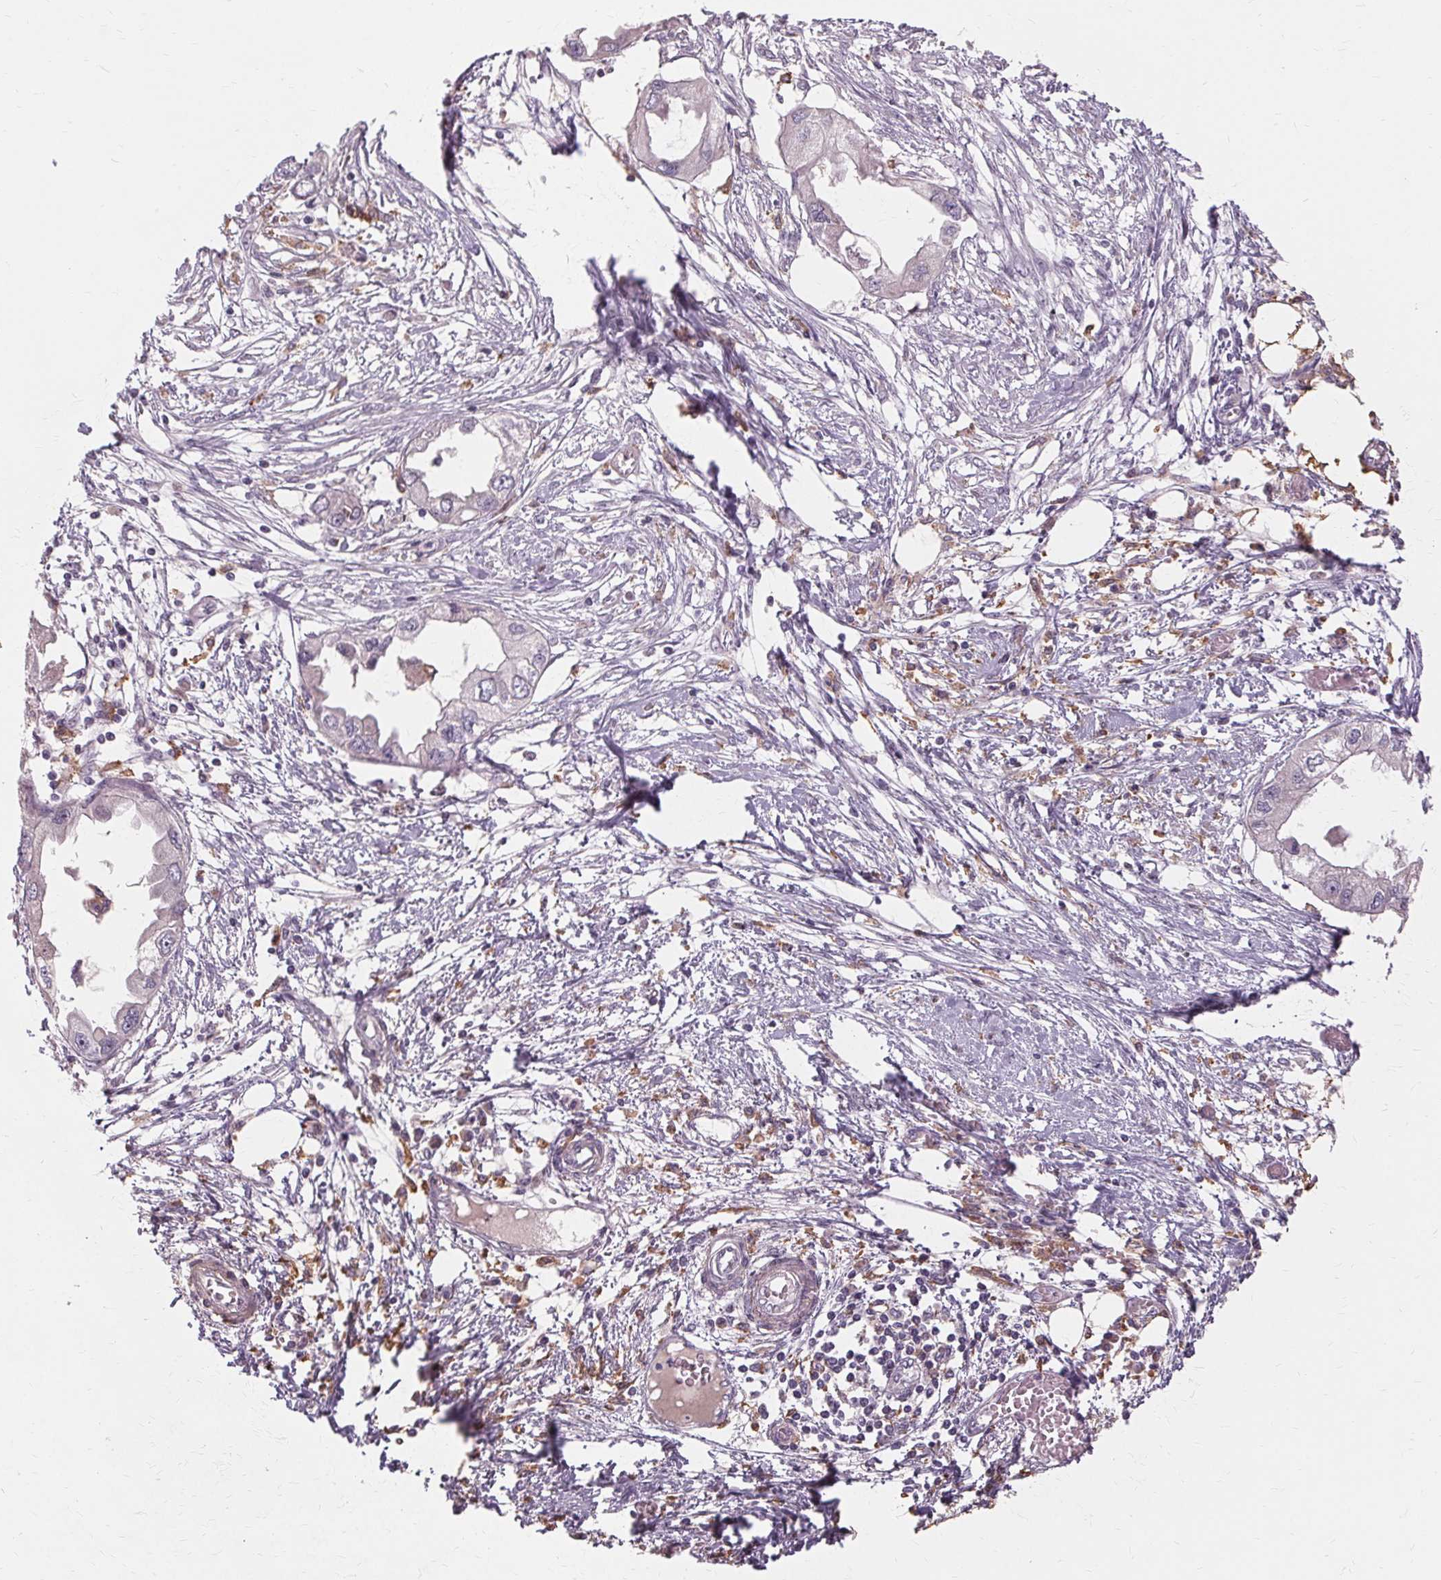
{"staining": {"intensity": "negative", "quantity": "none", "location": "none"}, "tissue": "endometrial cancer", "cell_type": "Tumor cells", "image_type": "cancer", "snomed": [{"axis": "morphology", "description": "Adenocarcinoma, NOS"}, {"axis": "morphology", "description": "Adenocarcinoma, metastatic, NOS"}, {"axis": "topography", "description": "Adipose tissue"}, {"axis": "topography", "description": "Endometrium"}], "caption": "This is an immunohistochemistry (IHC) histopathology image of metastatic adenocarcinoma (endometrial). There is no expression in tumor cells.", "gene": "IFNGR1", "patient": {"sex": "female", "age": 67}}